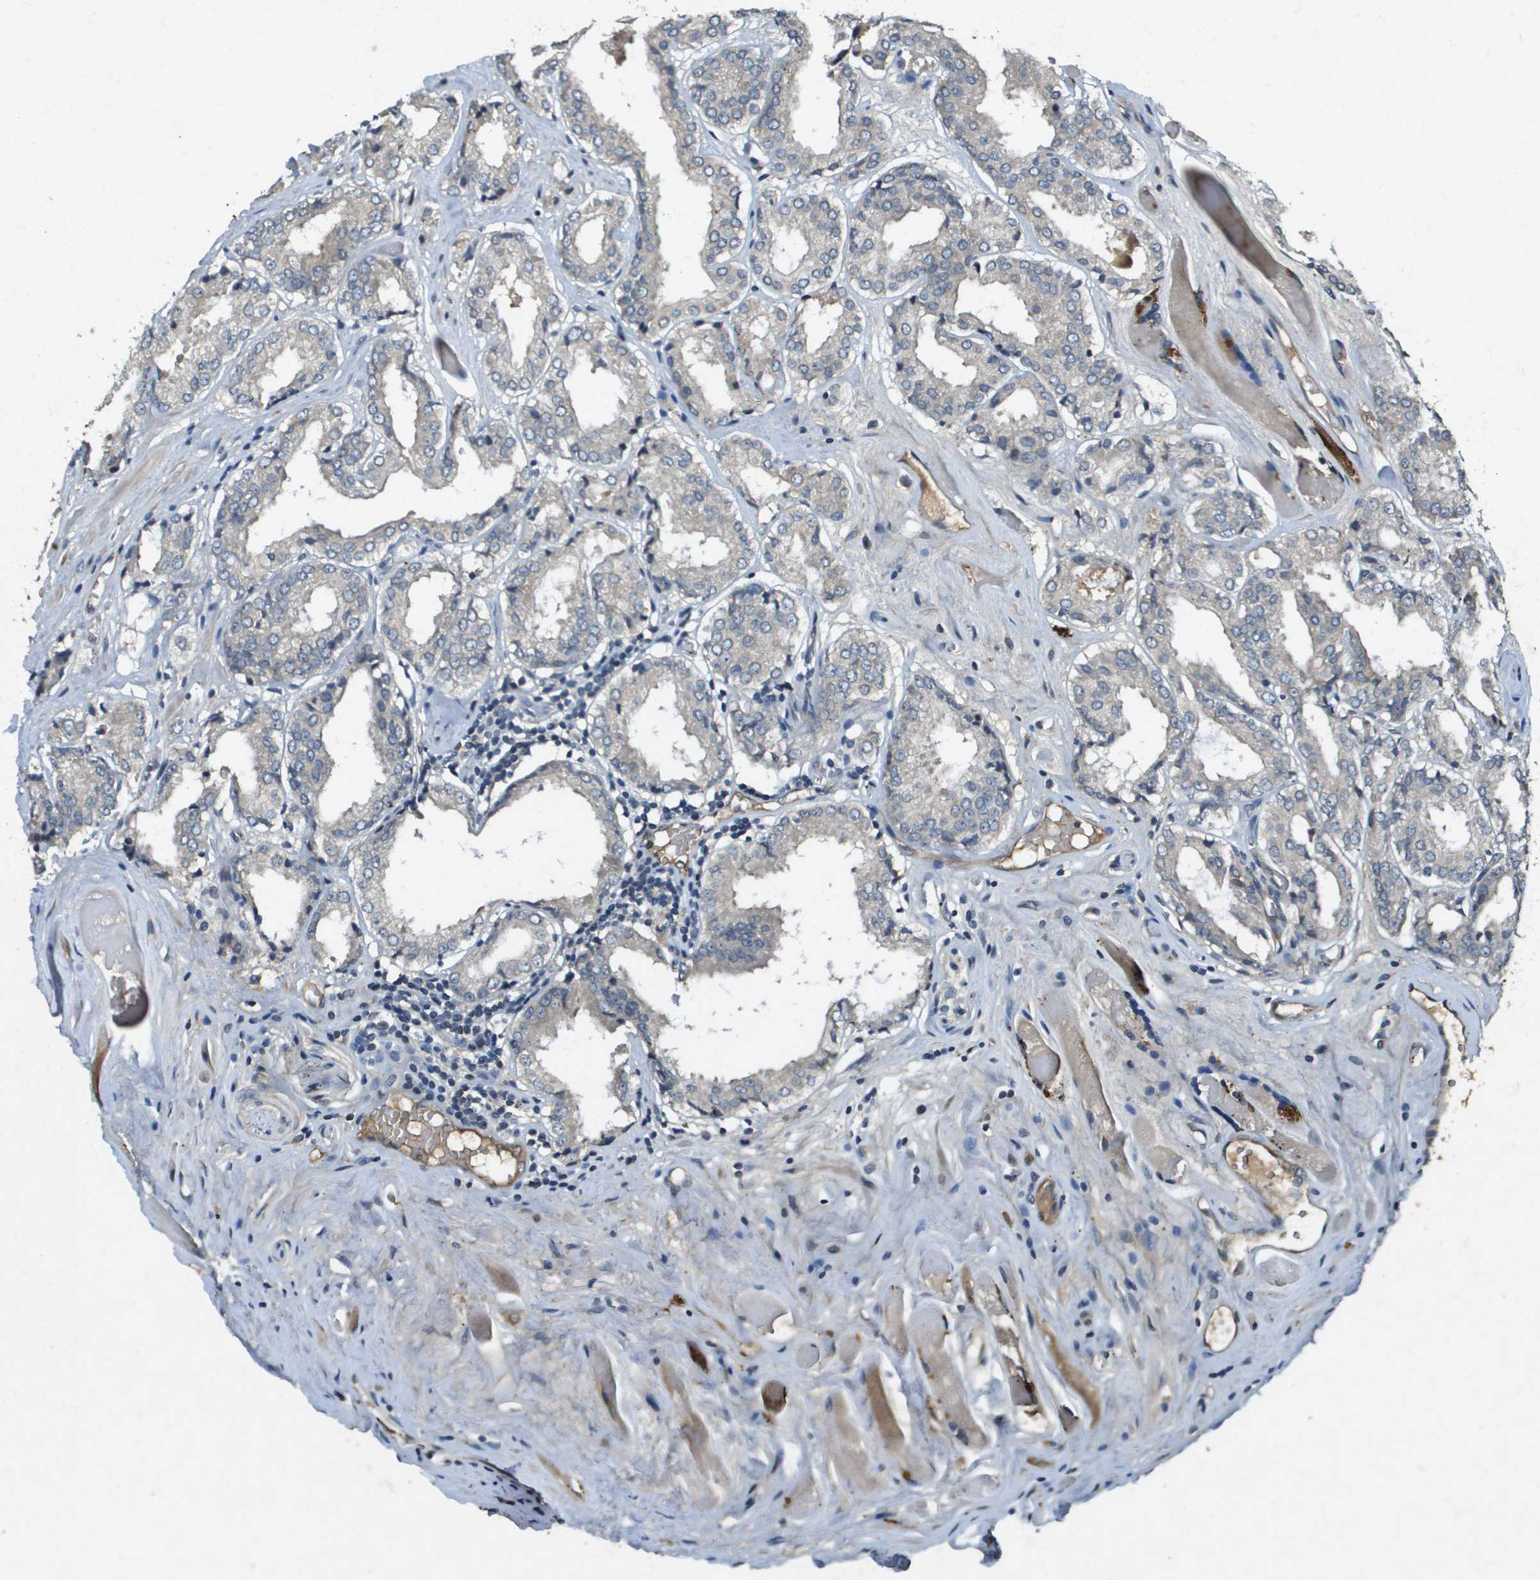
{"staining": {"intensity": "negative", "quantity": "none", "location": "none"}, "tissue": "prostate cancer", "cell_type": "Tumor cells", "image_type": "cancer", "snomed": [{"axis": "morphology", "description": "Adenocarcinoma, Low grade"}, {"axis": "topography", "description": "Prostate"}], "caption": "This is an immunohistochemistry photomicrograph of low-grade adenocarcinoma (prostate). There is no staining in tumor cells.", "gene": "PGAP3", "patient": {"sex": "male", "age": 57}}